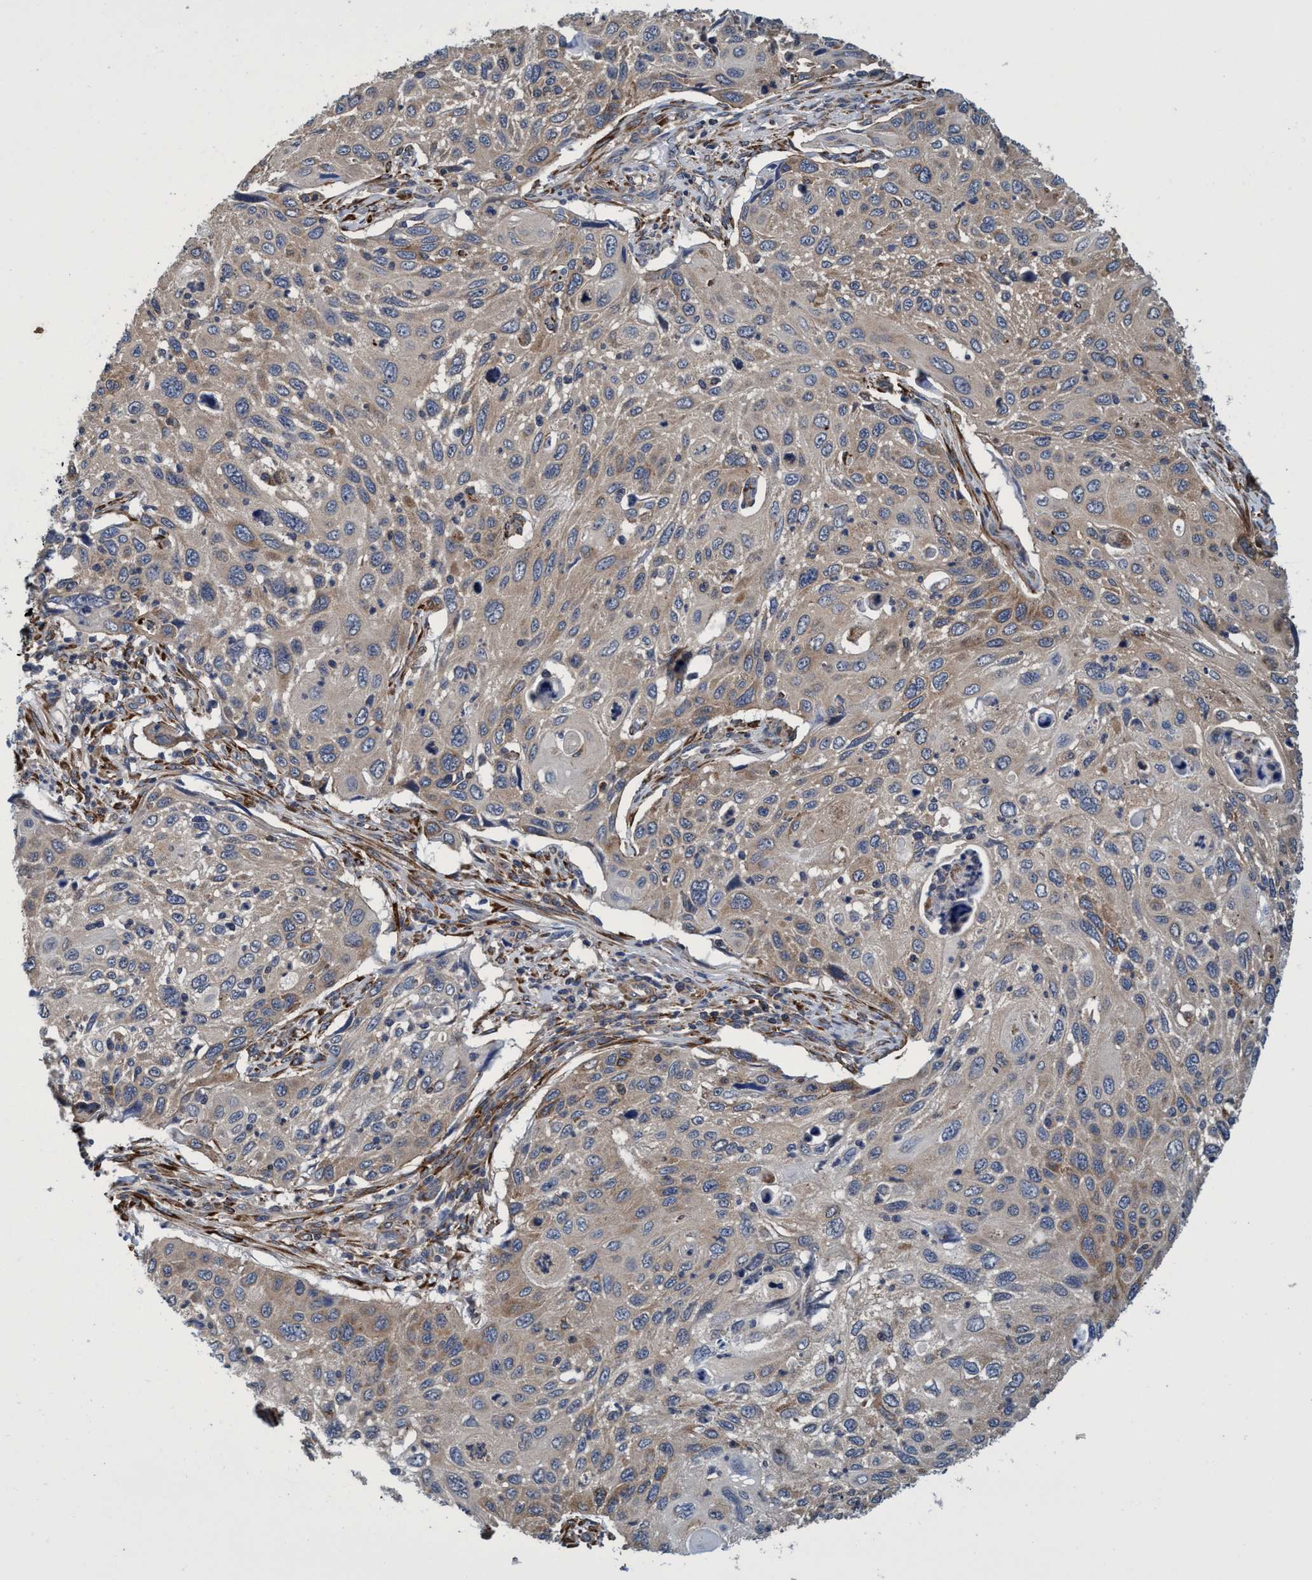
{"staining": {"intensity": "weak", "quantity": ">75%", "location": "cytoplasmic/membranous"}, "tissue": "cervical cancer", "cell_type": "Tumor cells", "image_type": "cancer", "snomed": [{"axis": "morphology", "description": "Squamous cell carcinoma, NOS"}, {"axis": "topography", "description": "Cervix"}], "caption": "Brown immunohistochemical staining in cervical cancer exhibits weak cytoplasmic/membranous staining in about >75% of tumor cells.", "gene": "CALCOCO2", "patient": {"sex": "female", "age": 70}}